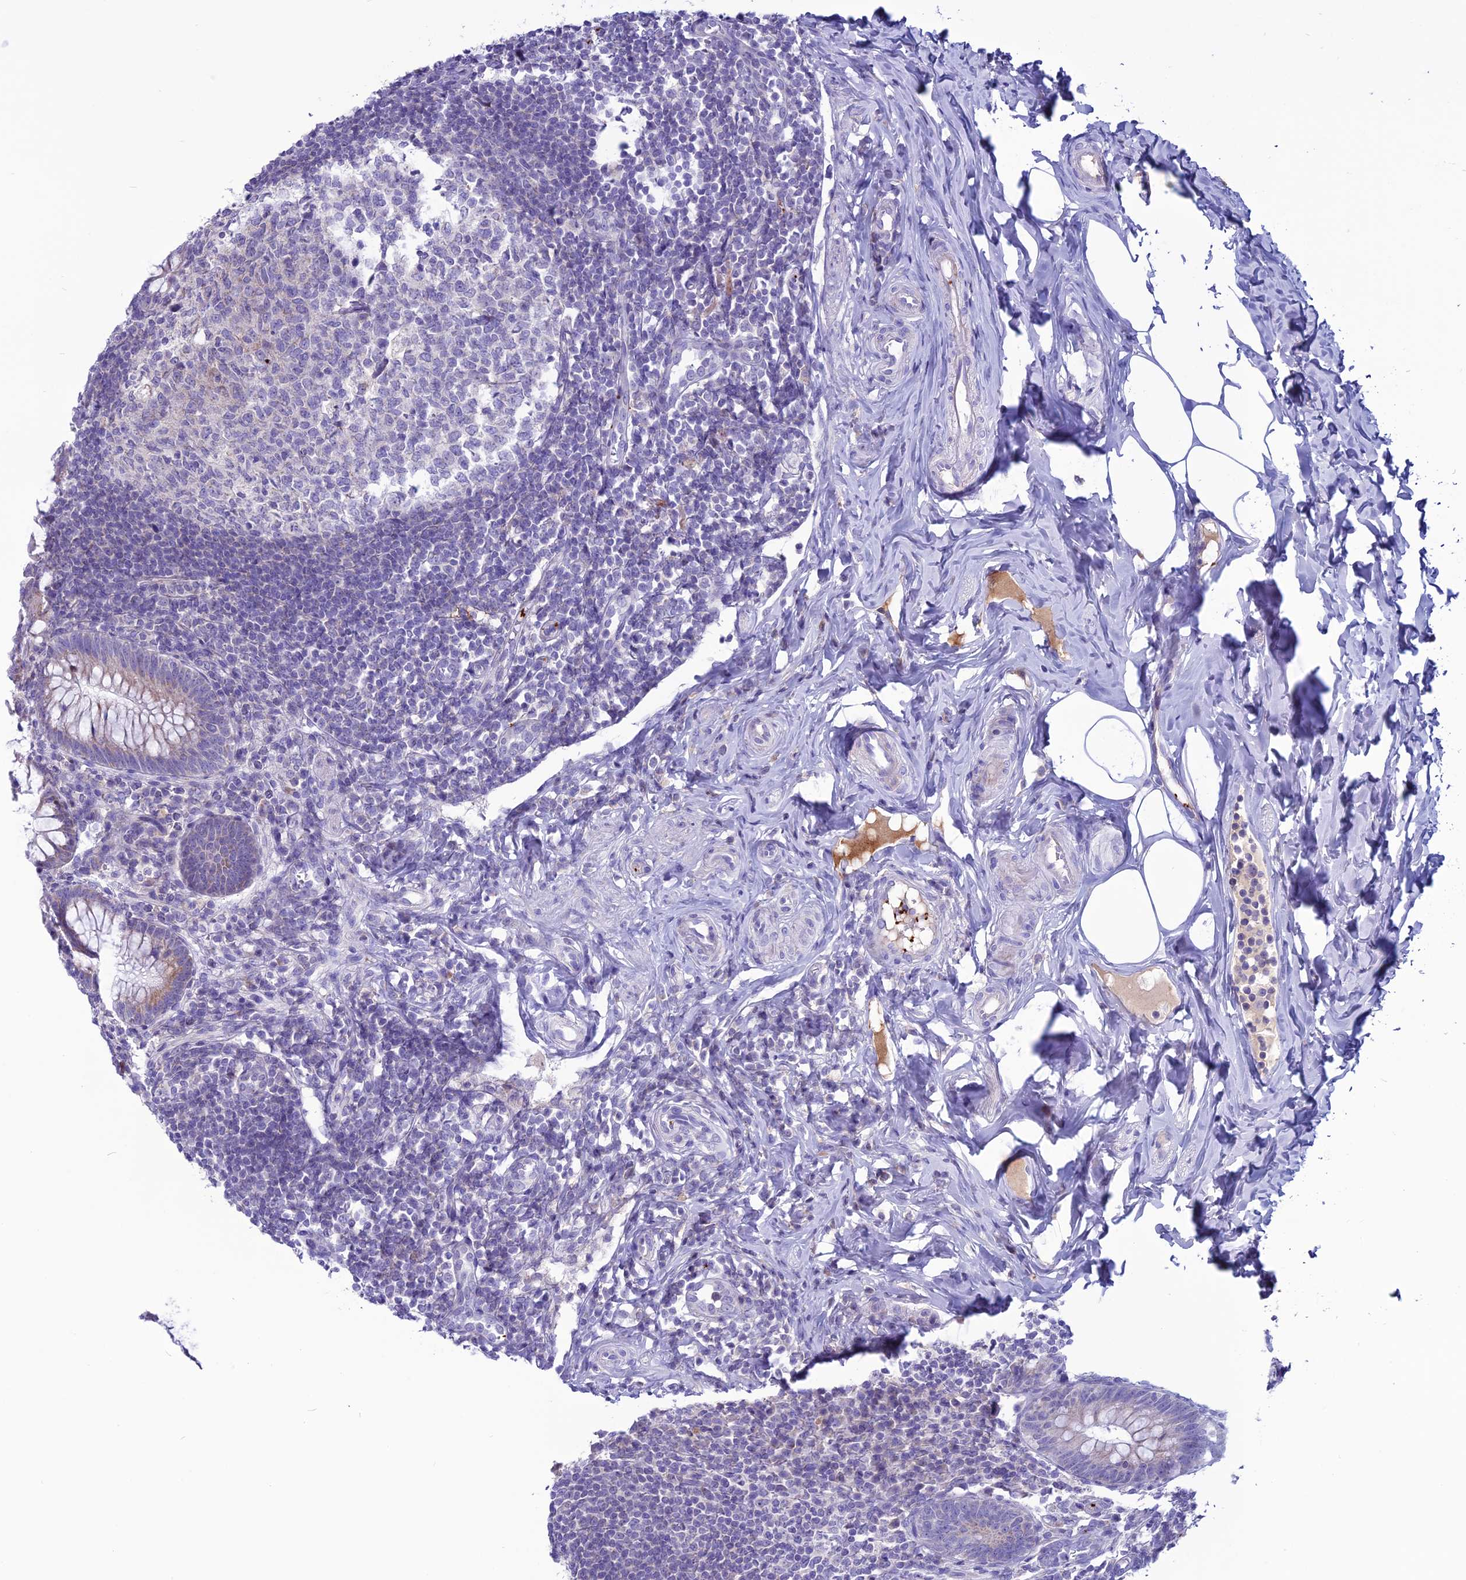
{"staining": {"intensity": "moderate", "quantity": "<25%", "location": "cytoplasmic/membranous"}, "tissue": "appendix", "cell_type": "Glandular cells", "image_type": "normal", "snomed": [{"axis": "morphology", "description": "Normal tissue, NOS"}, {"axis": "topography", "description": "Appendix"}], "caption": "Immunohistochemical staining of normal appendix demonstrates moderate cytoplasmic/membranous protein expression in about <25% of glandular cells. Using DAB (brown) and hematoxylin (blue) stains, captured at high magnification using brightfield microscopy.", "gene": "C21orf140", "patient": {"sex": "female", "age": 33}}